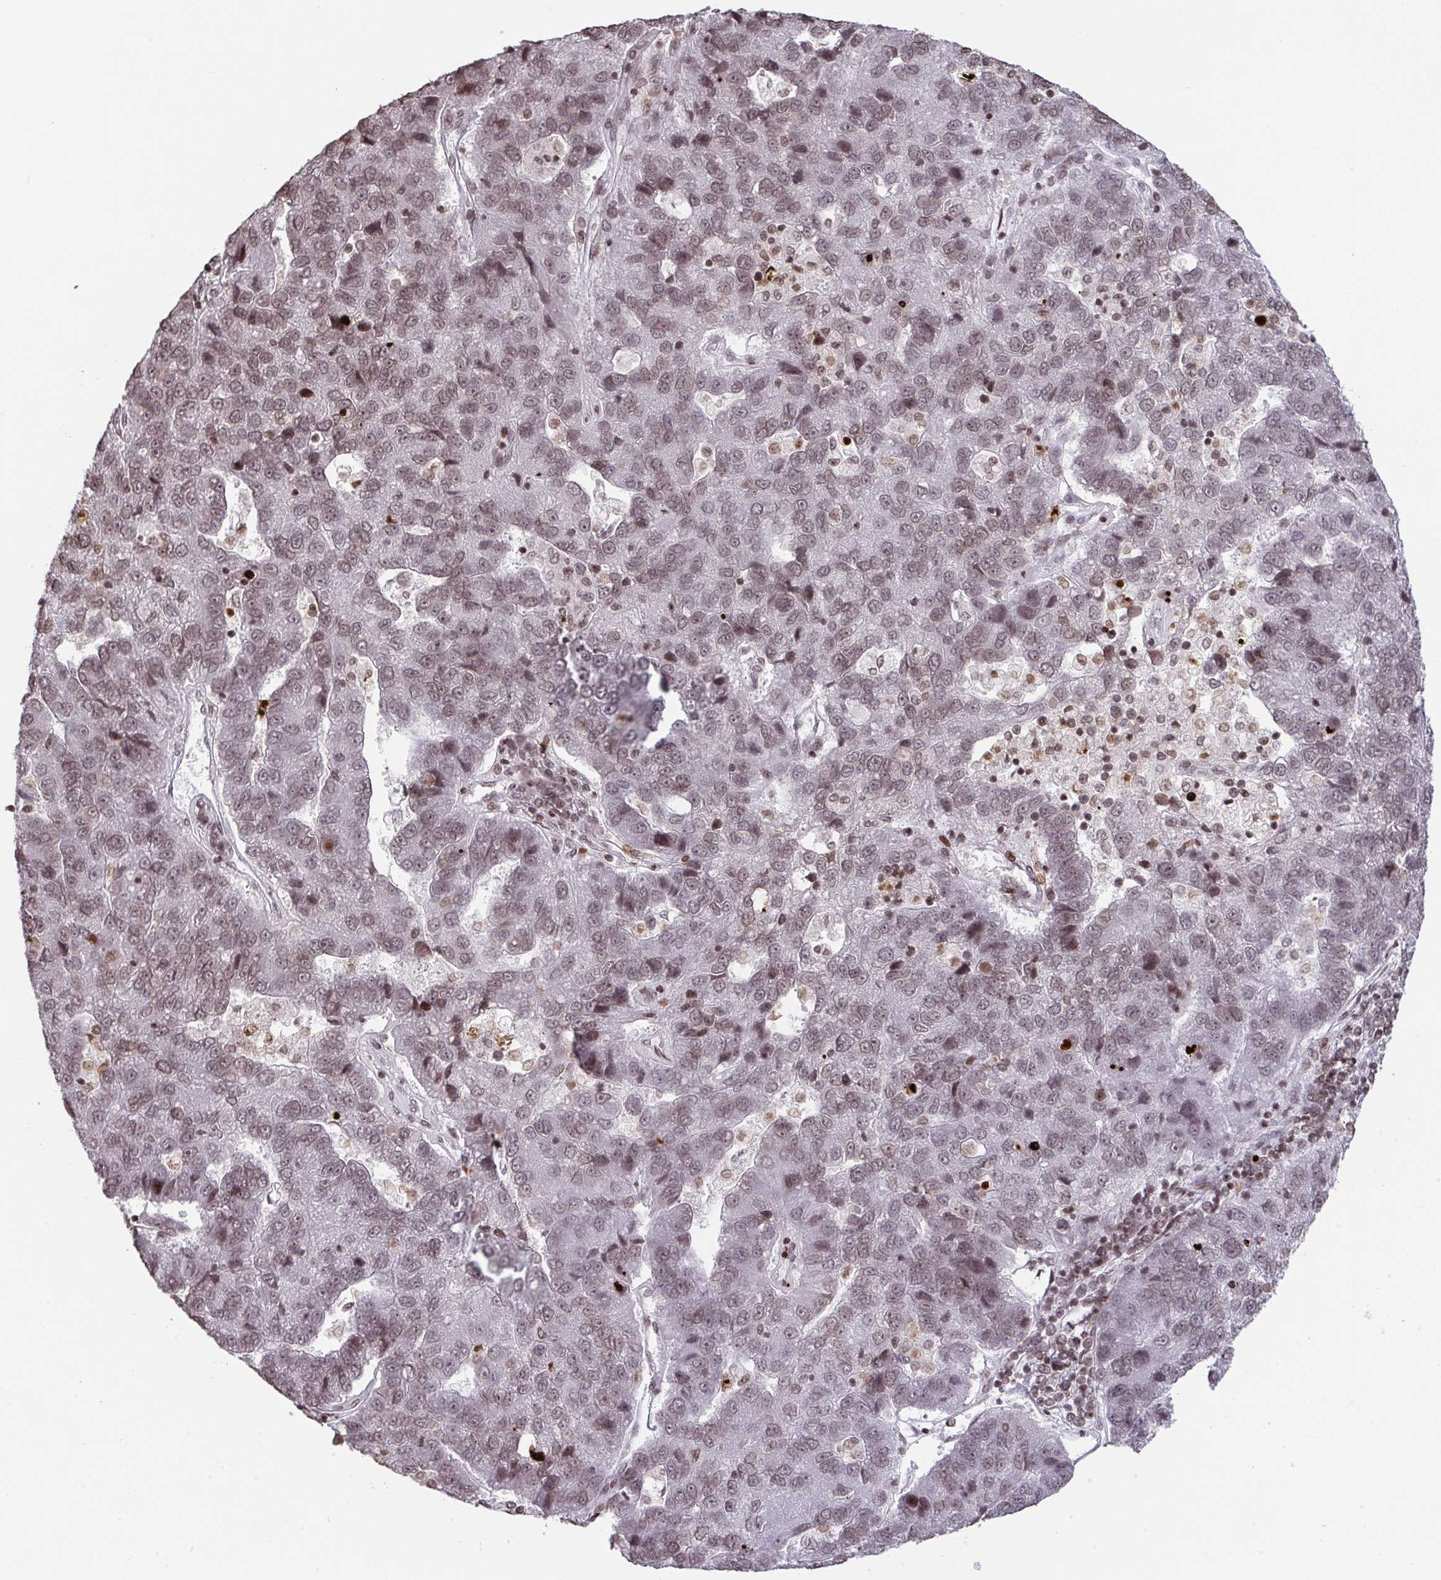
{"staining": {"intensity": "weak", "quantity": ">75%", "location": "nuclear"}, "tissue": "pancreatic cancer", "cell_type": "Tumor cells", "image_type": "cancer", "snomed": [{"axis": "morphology", "description": "Adenocarcinoma, NOS"}, {"axis": "topography", "description": "Pancreas"}], "caption": "Brown immunohistochemical staining in pancreatic cancer exhibits weak nuclear staining in about >75% of tumor cells.", "gene": "NIP7", "patient": {"sex": "female", "age": 61}}